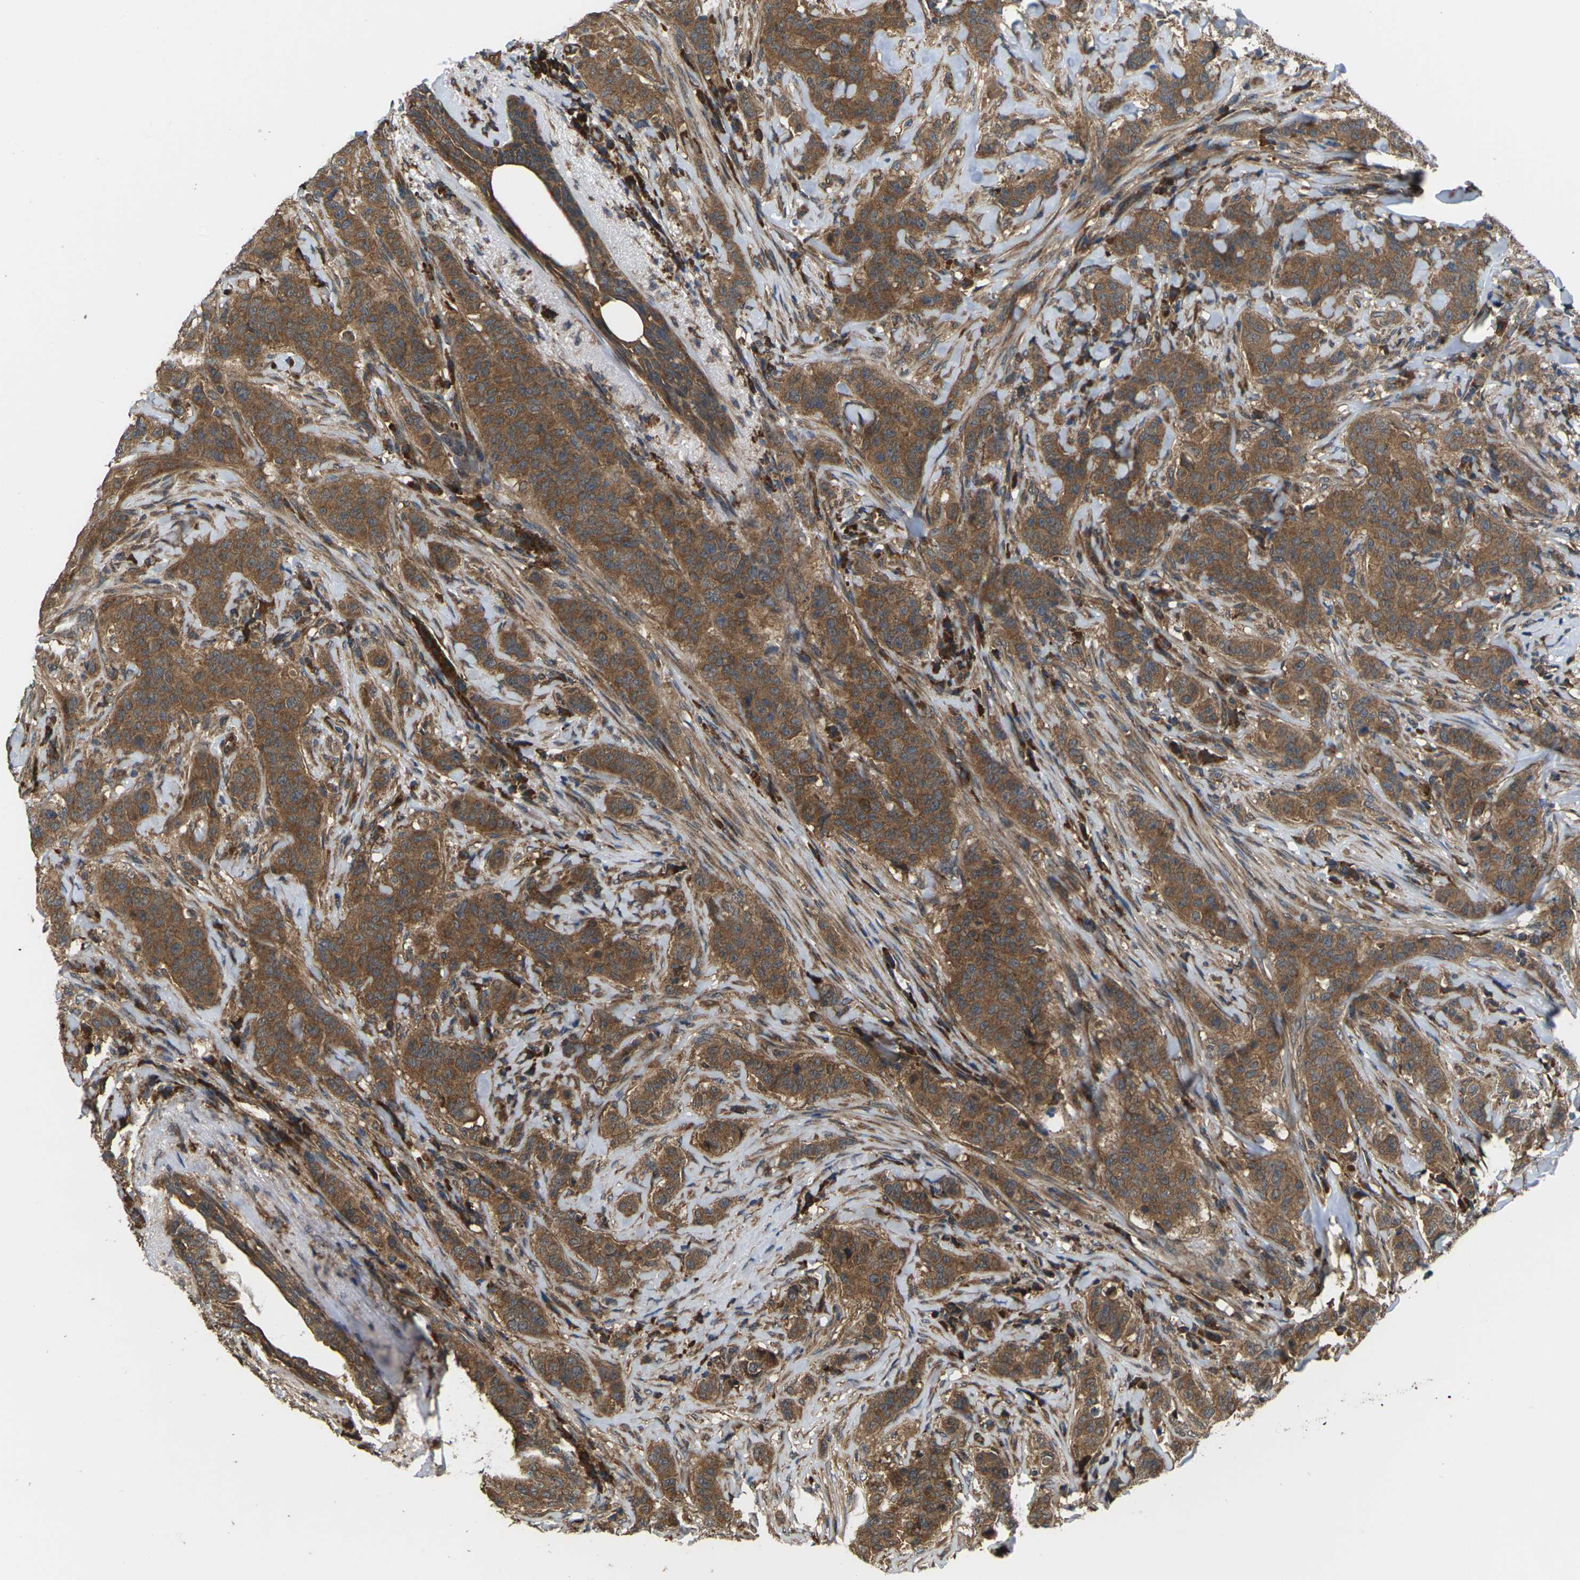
{"staining": {"intensity": "moderate", "quantity": ">75%", "location": "cytoplasmic/membranous"}, "tissue": "breast cancer", "cell_type": "Tumor cells", "image_type": "cancer", "snomed": [{"axis": "morphology", "description": "Normal tissue, NOS"}, {"axis": "morphology", "description": "Duct carcinoma"}, {"axis": "topography", "description": "Breast"}], "caption": "Approximately >75% of tumor cells in breast cancer demonstrate moderate cytoplasmic/membranous protein expression as visualized by brown immunohistochemical staining.", "gene": "NRAS", "patient": {"sex": "female", "age": 40}}